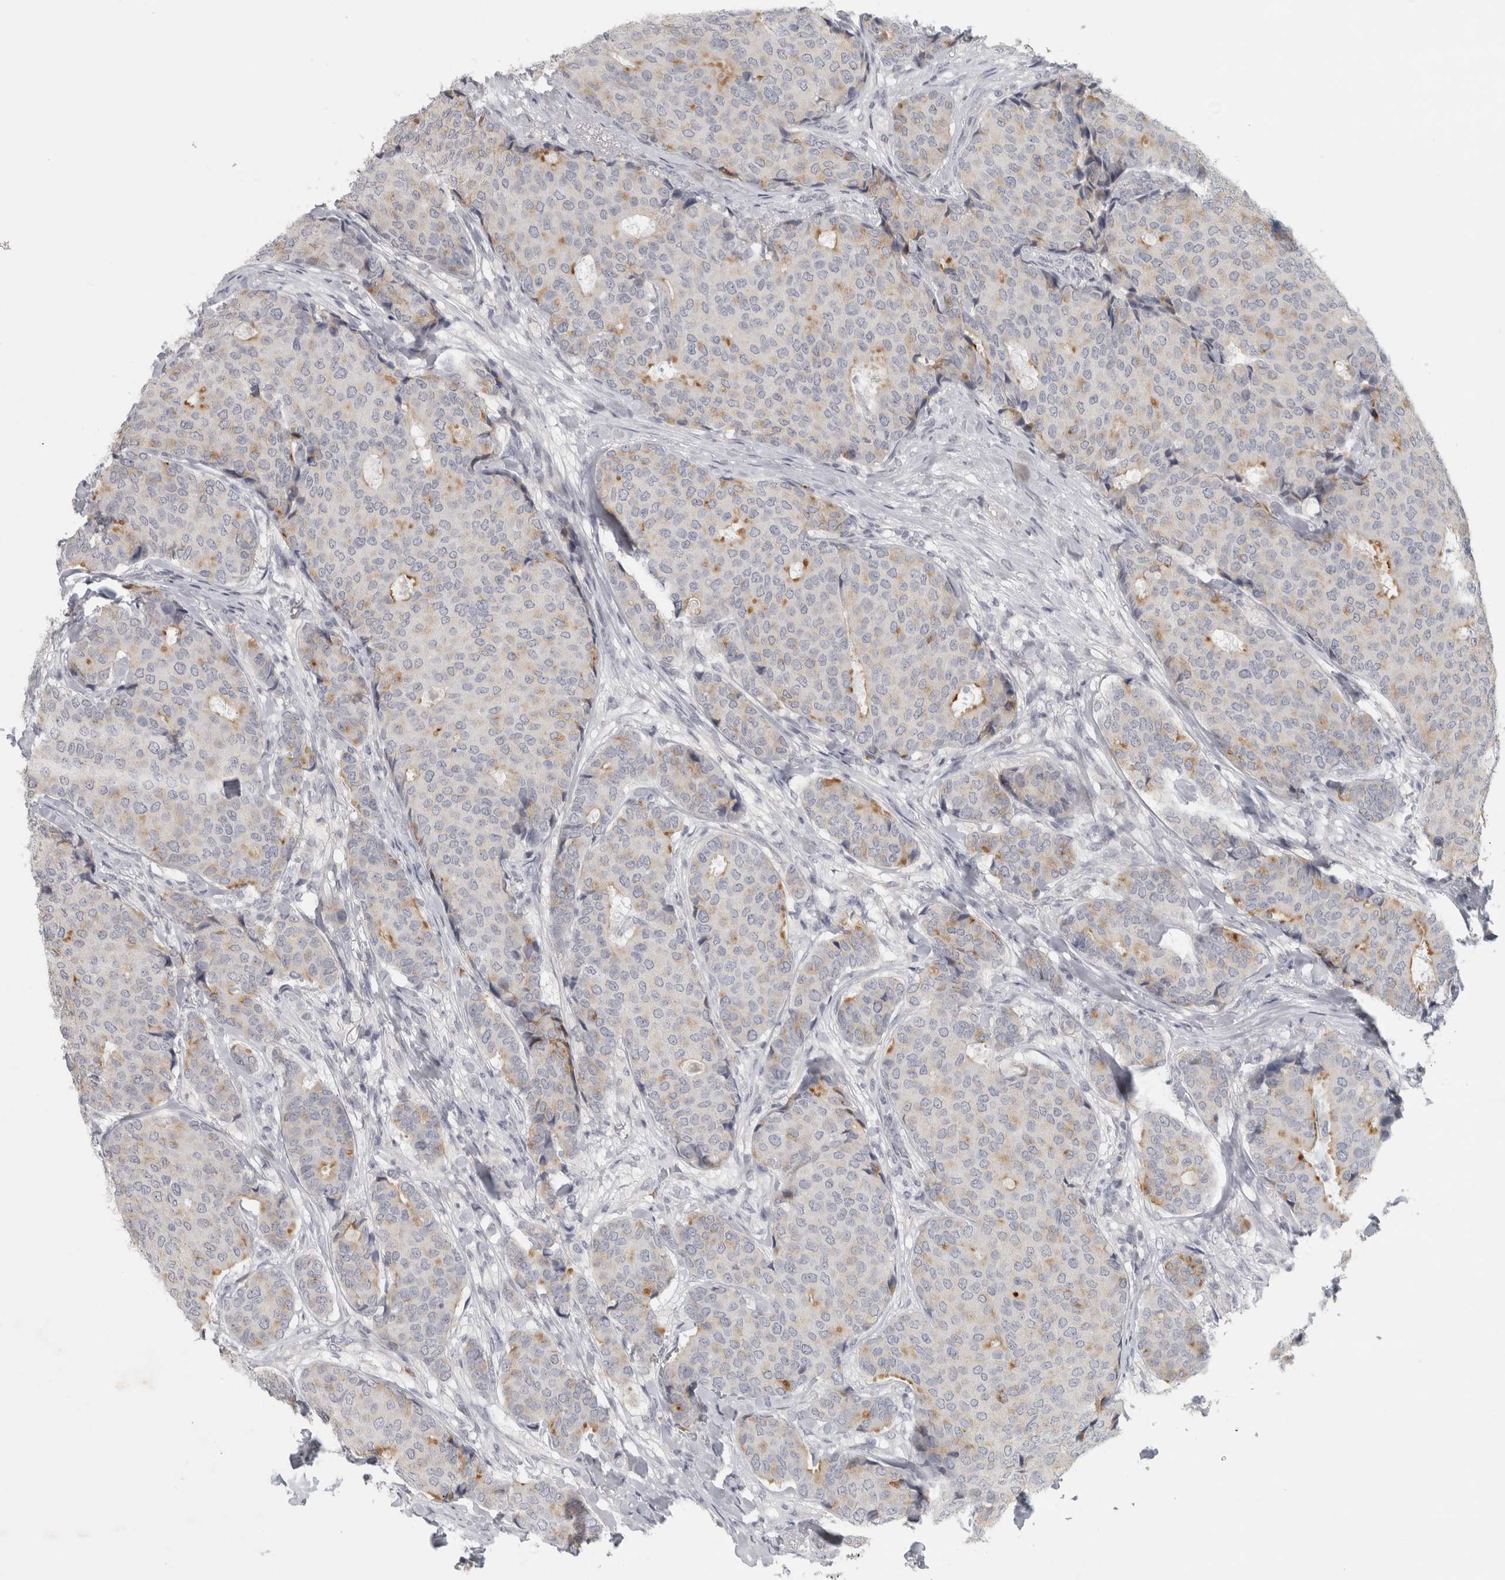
{"staining": {"intensity": "moderate", "quantity": "<25%", "location": "cytoplasmic/membranous"}, "tissue": "breast cancer", "cell_type": "Tumor cells", "image_type": "cancer", "snomed": [{"axis": "morphology", "description": "Duct carcinoma"}, {"axis": "topography", "description": "Breast"}], "caption": "This photomicrograph demonstrates breast infiltrating ductal carcinoma stained with immunohistochemistry to label a protein in brown. The cytoplasmic/membranous of tumor cells show moderate positivity for the protein. Nuclei are counter-stained blue.", "gene": "PTPRN2", "patient": {"sex": "female", "age": 75}}